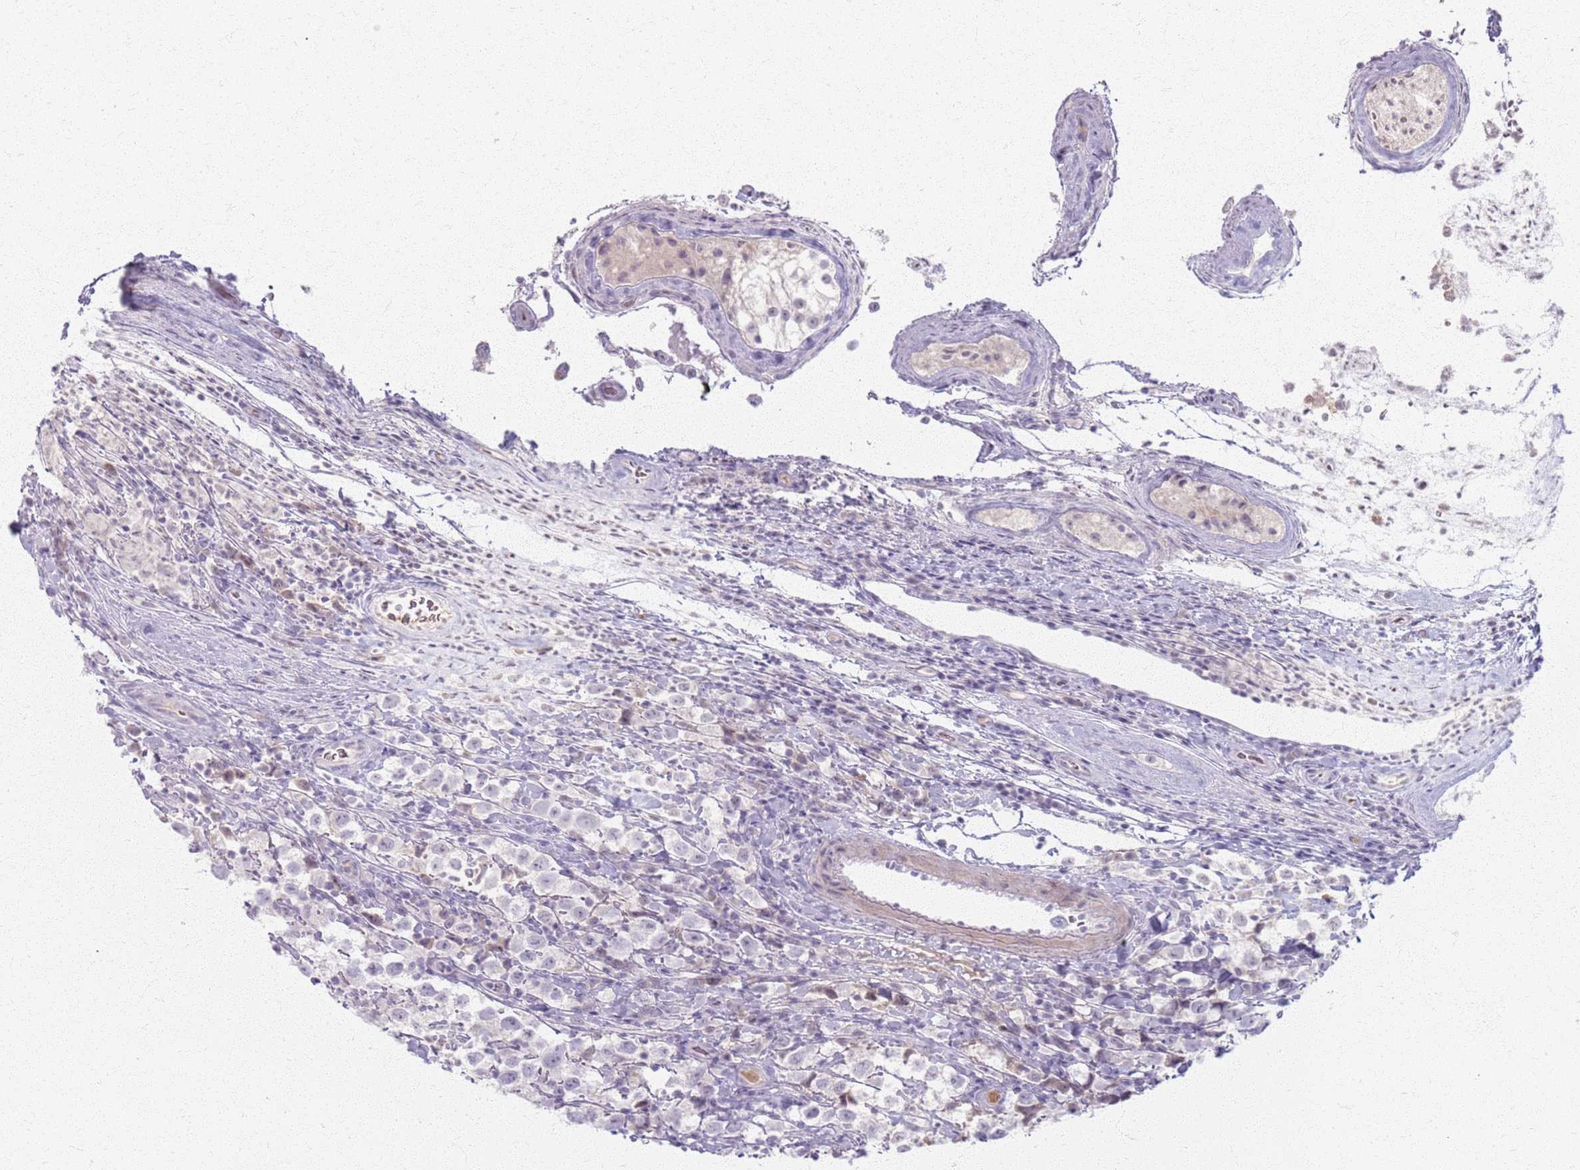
{"staining": {"intensity": "negative", "quantity": "none", "location": "none"}, "tissue": "testis cancer", "cell_type": "Tumor cells", "image_type": "cancer", "snomed": [{"axis": "morphology", "description": "Seminoma, NOS"}, {"axis": "morphology", "description": "Carcinoma, Embryonal, NOS"}, {"axis": "topography", "description": "Testis"}], "caption": "IHC photomicrograph of human testis cancer stained for a protein (brown), which demonstrates no staining in tumor cells.", "gene": "CRIPT", "patient": {"sex": "male", "age": 41}}